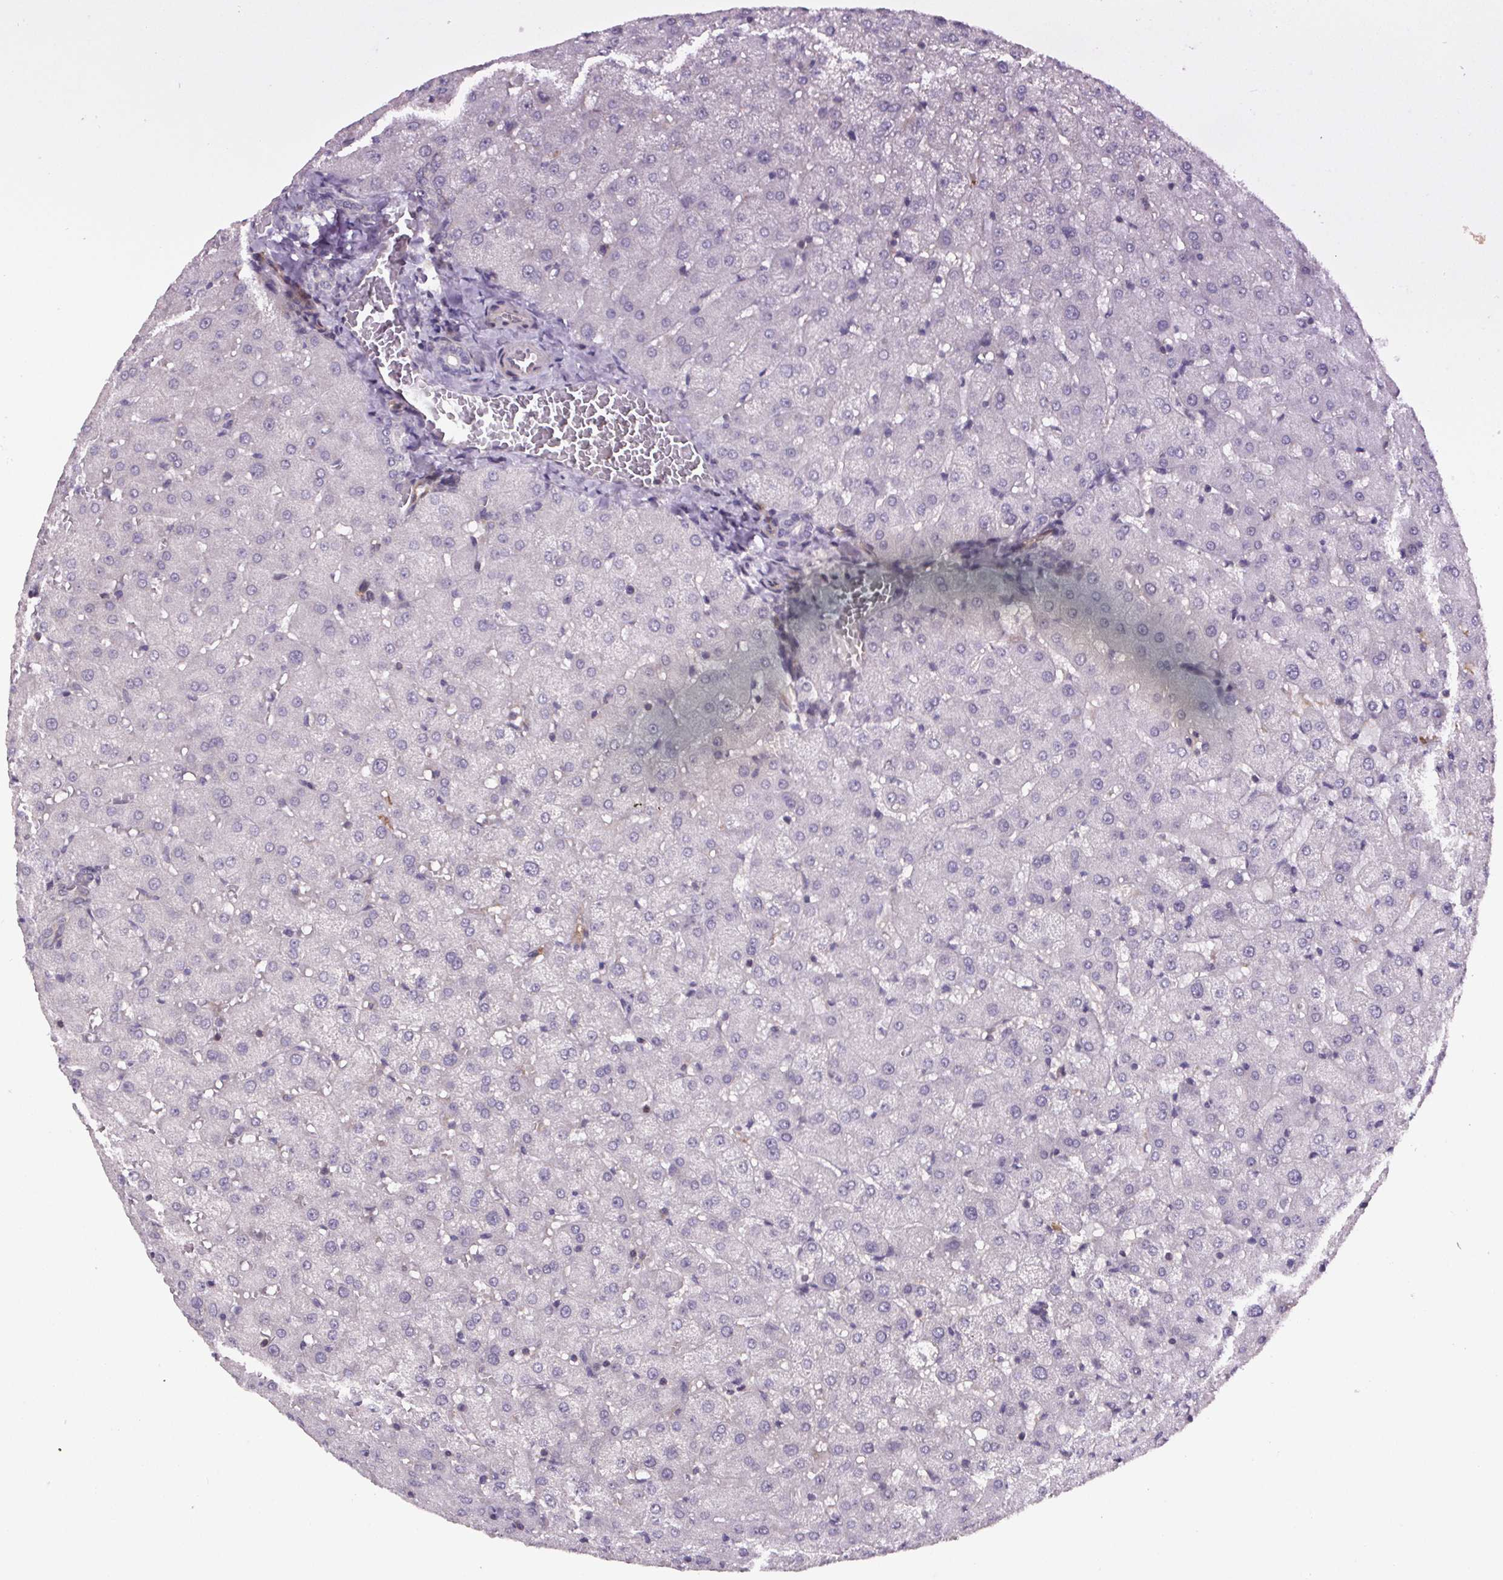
{"staining": {"intensity": "negative", "quantity": "none", "location": "none"}, "tissue": "liver", "cell_type": "Cholangiocytes", "image_type": "normal", "snomed": [{"axis": "morphology", "description": "Normal tissue, NOS"}, {"axis": "topography", "description": "Liver"}], "caption": "Protein analysis of normal liver reveals no significant expression in cholangiocytes. (DAB immunohistochemistry (IHC) with hematoxylin counter stain).", "gene": "TTC12", "patient": {"sex": "female", "age": 50}}